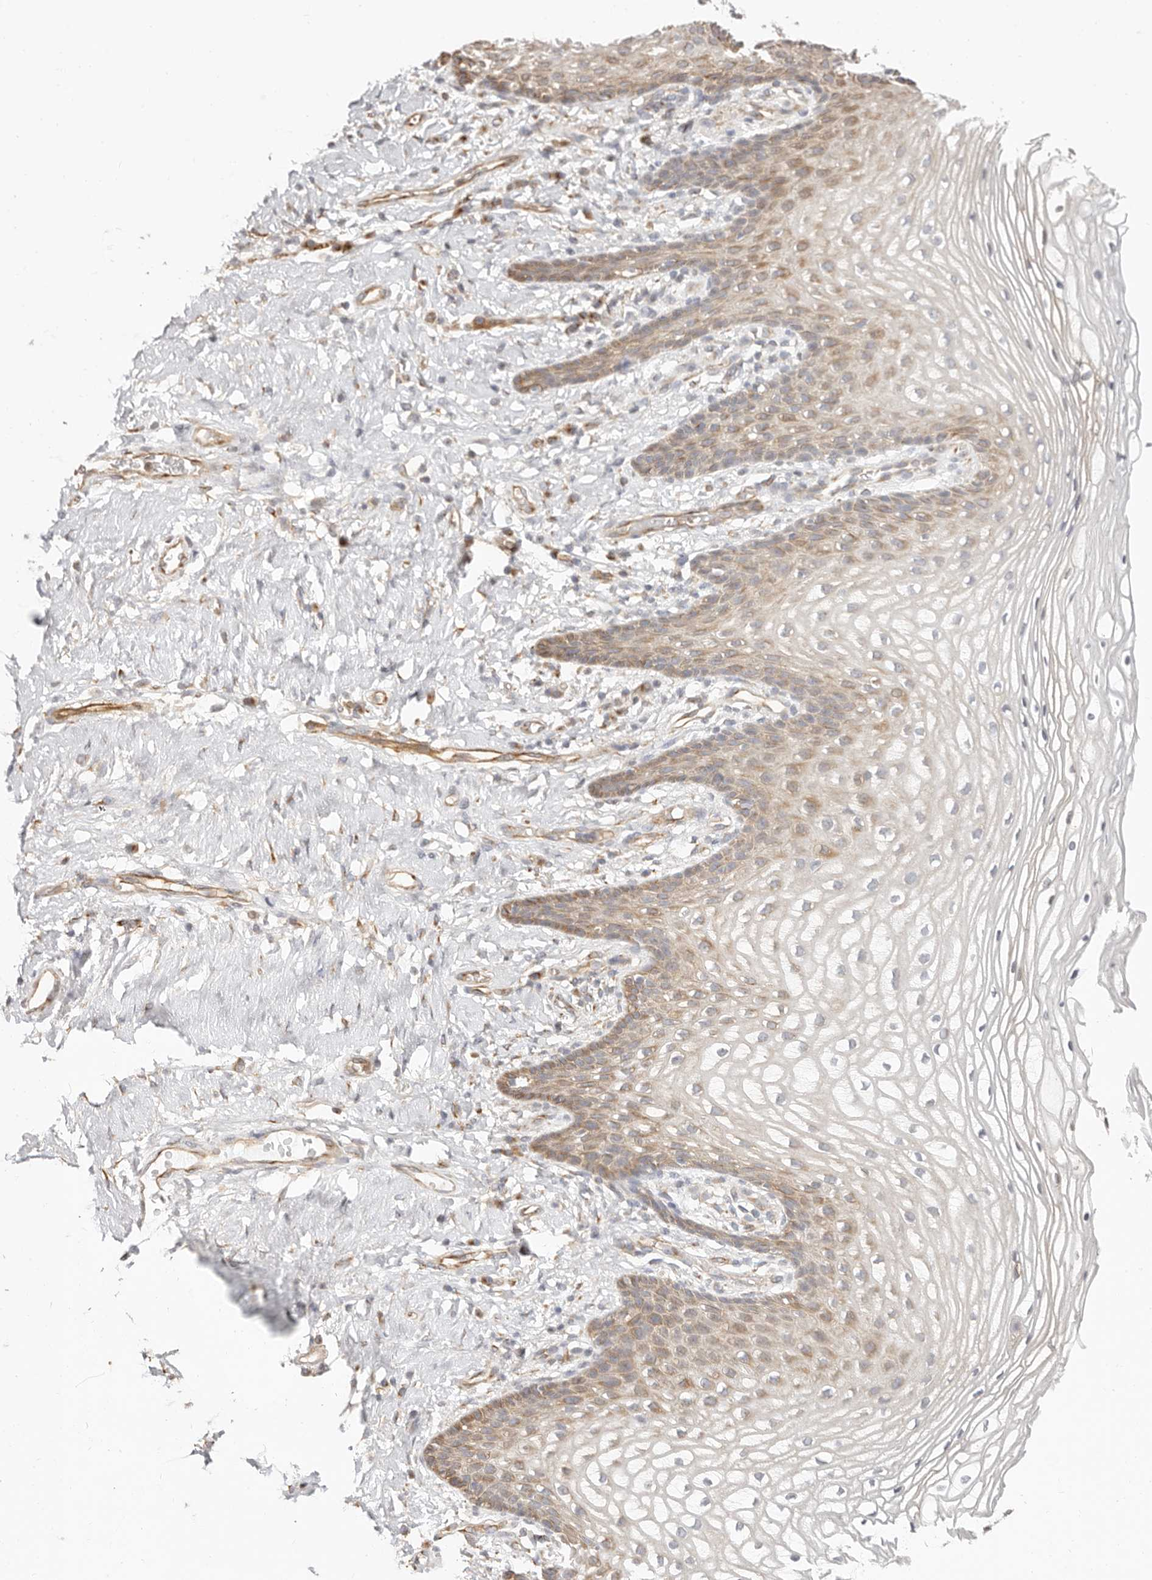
{"staining": {"intensity": "weak", "quantity": "25%-75%", "location": "cytoplasmic/membranous"}, "tissue": "vagina", "cell_type": "Squamous epithelial cells", "image_type": "normal", "snomed": [{"axis": "morphology", "description": "Normal tissue, NOS"}, {"axis": "topography", "description": "Vagina"}], "caption": "Protein staining of benign vagina demonstrates weak cytoplasmic/membranous positivity in about 25%-75% of squamous epithelial cells. (DAB (3,3'-diaminobenzidine) IHC with brightfield microscopy, high magnification).", "gene": "DTNBP1", "patient": {"sex": "female", "age": 60}}